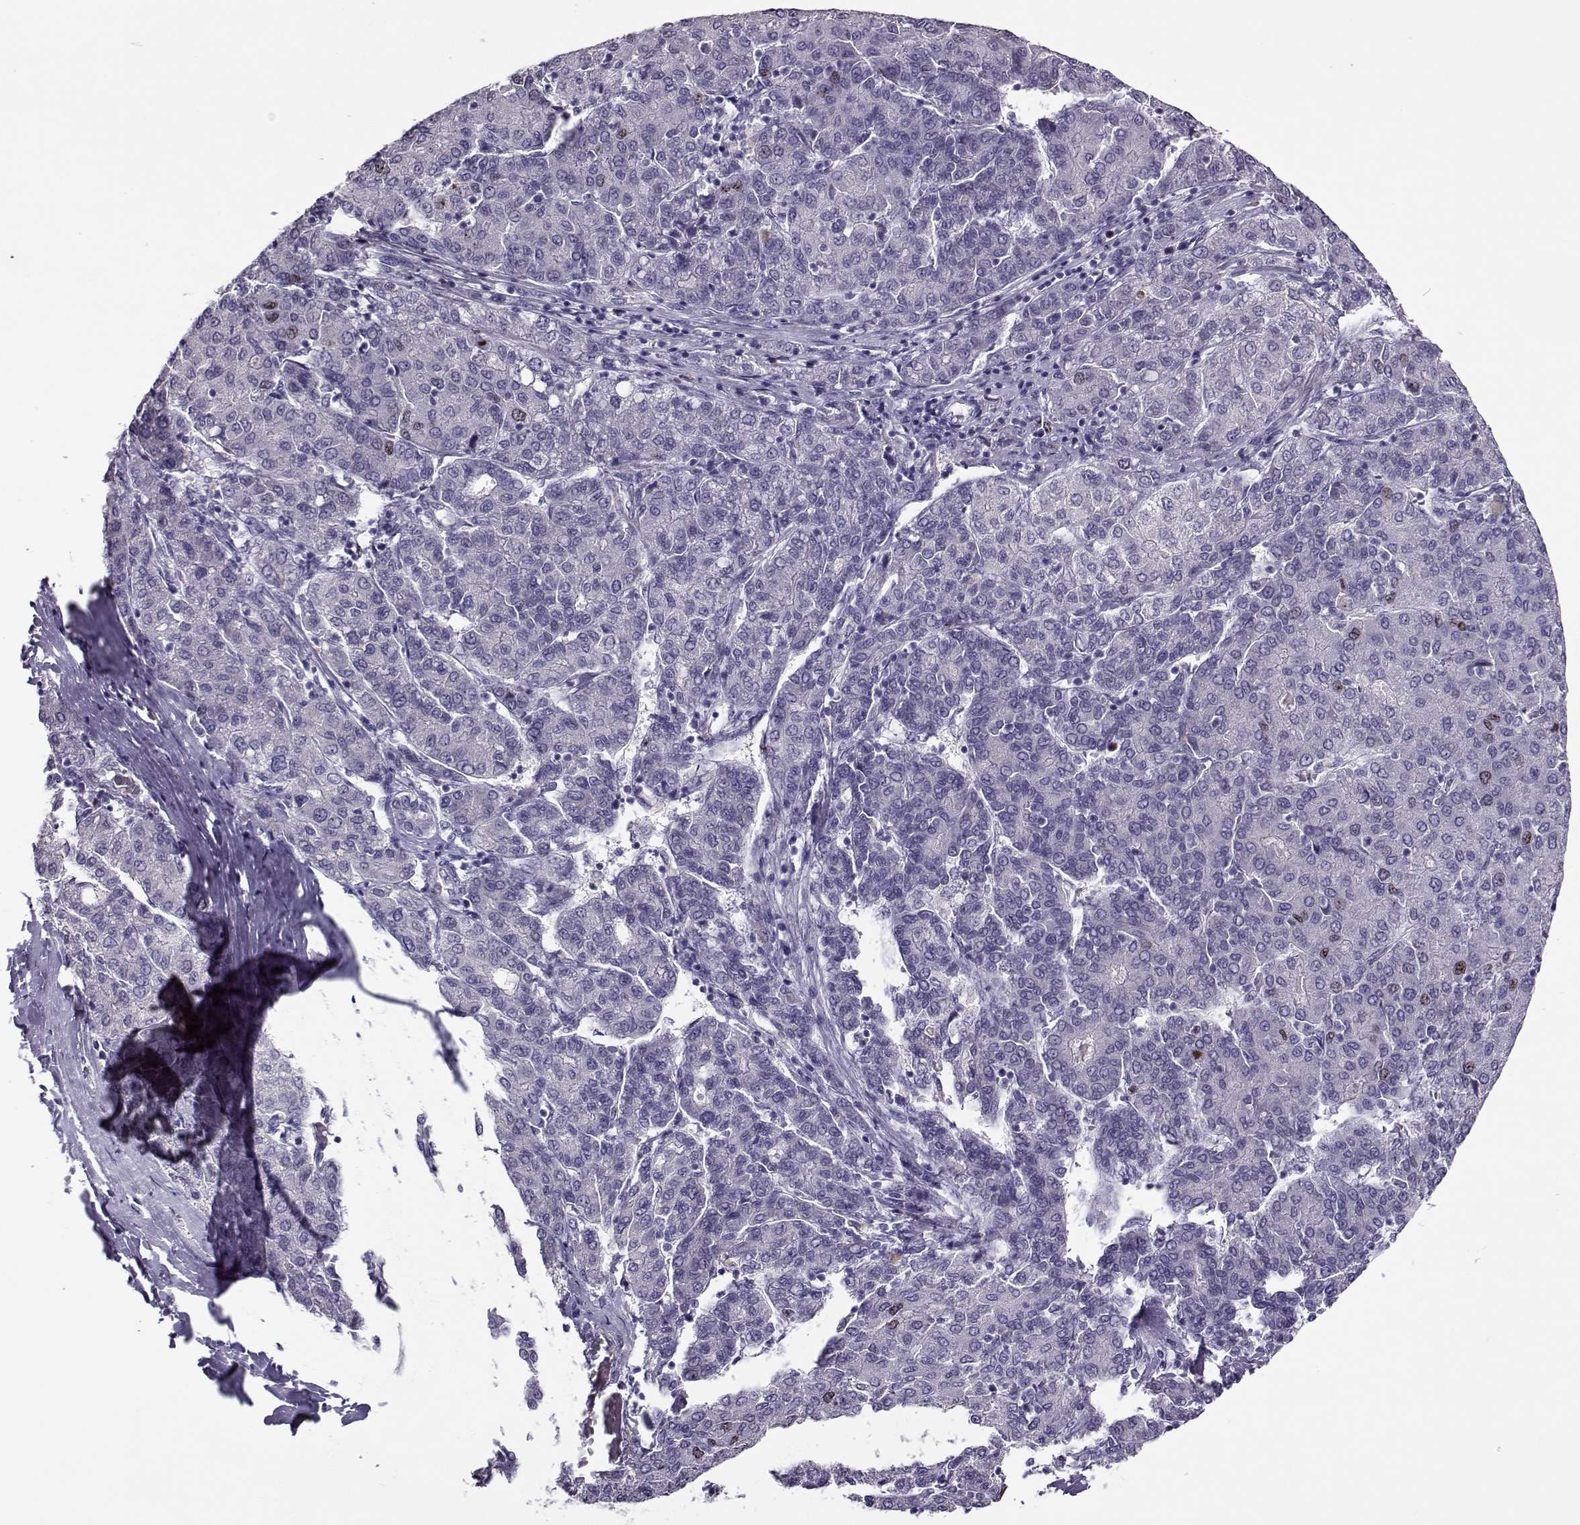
{"staining": {"intensity": "moderate", "quantity": "<25%", "location": "nuclear"}, "tissue": "liver cancer", "cell_type": "Tumor cells", "image_type": "cancer", "snomed": [{"axis": "morphology", "description": "Carcinoma, Hepatocellular, NOS"}, {"axis": "topography", "description": "Liver"}], "caption": "This photomicrograph shows immunohistochemistry (IHC) staining of human liver cancer (hepatocellular carcinoma), with low moderate nuclear staining in about <25% of tumor cells.", "gene": "NPW", "patient": {"sex": "male", "age": 65}}